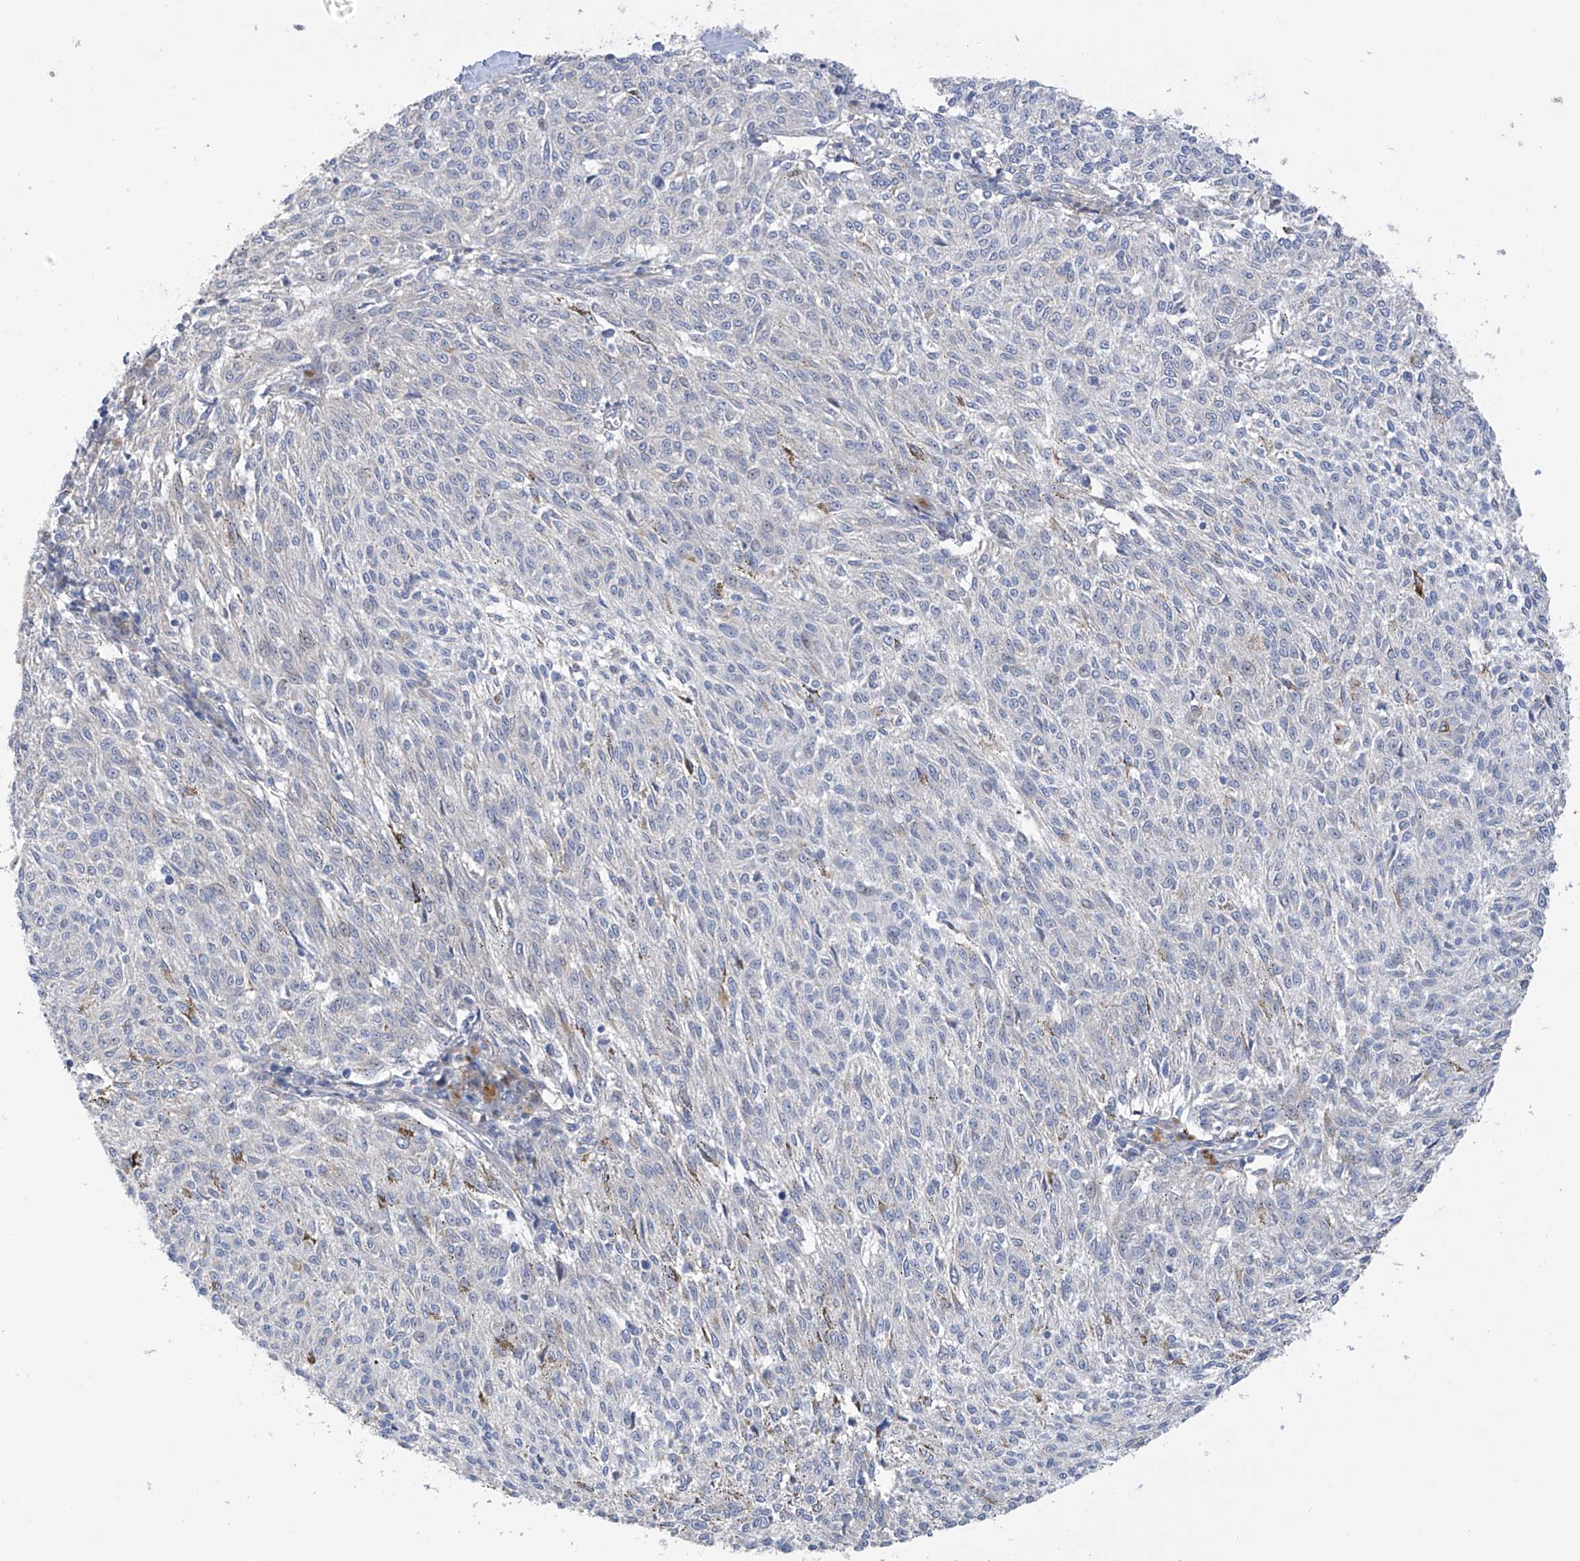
{"staining": {"intensity": "negative", "quantity": "none", "location": "none"}, "tissue": "melanoma", "cell_type": "Tumor cells", "image_type": "cancer", "snomed": [{"axis": "morphology", "description": "Malignant melanoma, NOS"}, {"axis": "topography", "description": "Skin"}], "caption": "An IHC image of melanoma is shown. There is no staining in tumor cells of melanoma.", "gene": "ZNF641", "patient": {"sex": "female", "age": 72}}